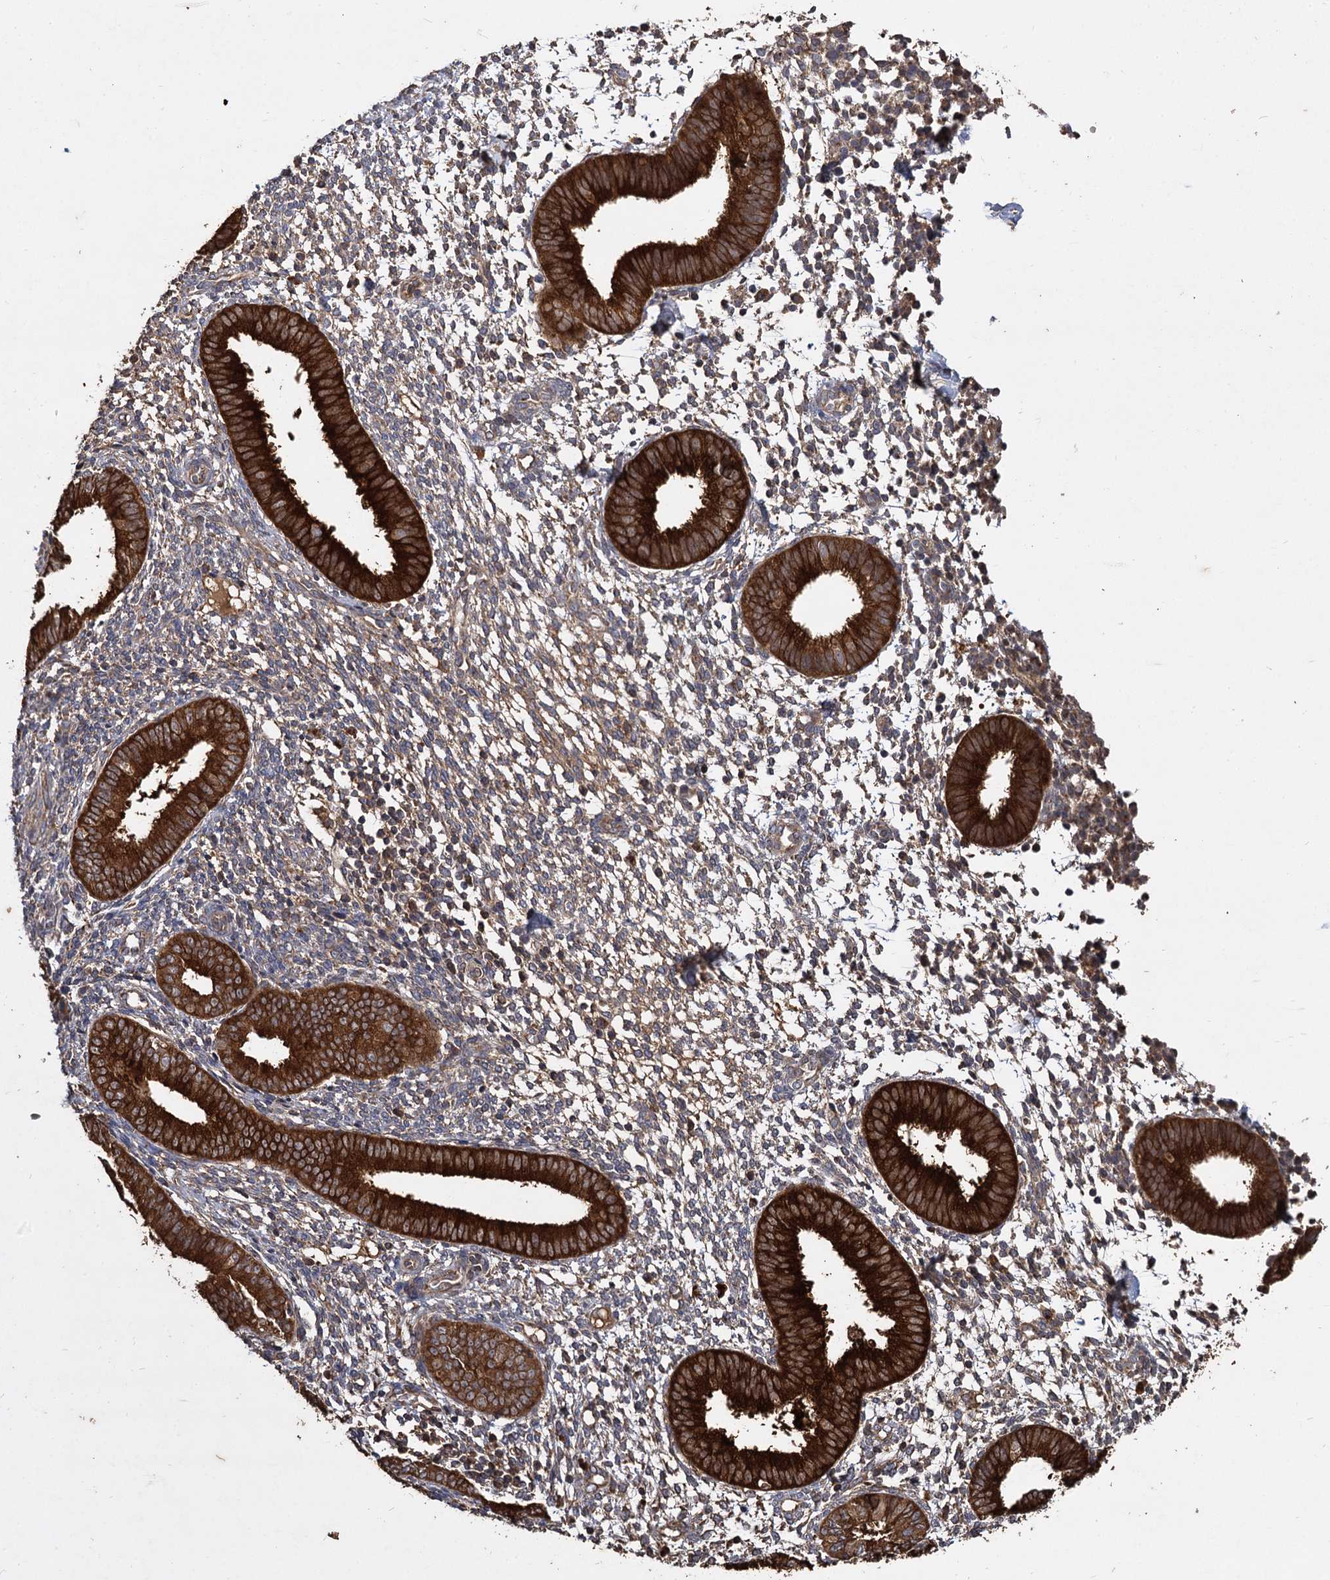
{"staining": {"intensity": "weak", "quantity": "<25%", "location": "cytoplasmic/membranous"}, "tissue": "endometrium", "cell_type": "Cells in endometrial stroma", "image_type": "normal", "snomed": [{"axis": "morphology", "description": "Normal tissue, NOS"}, {"axis": "topography", "description": "Uterus"}, {"axis": "topography", "description": "Endometrium"}], "caption": "Micrograph shows no significant protein positivity in cells in endometrial stroma of normal endometrium.", "gene": "GCLC", "patient": {"sex": "female", "age": 48}}